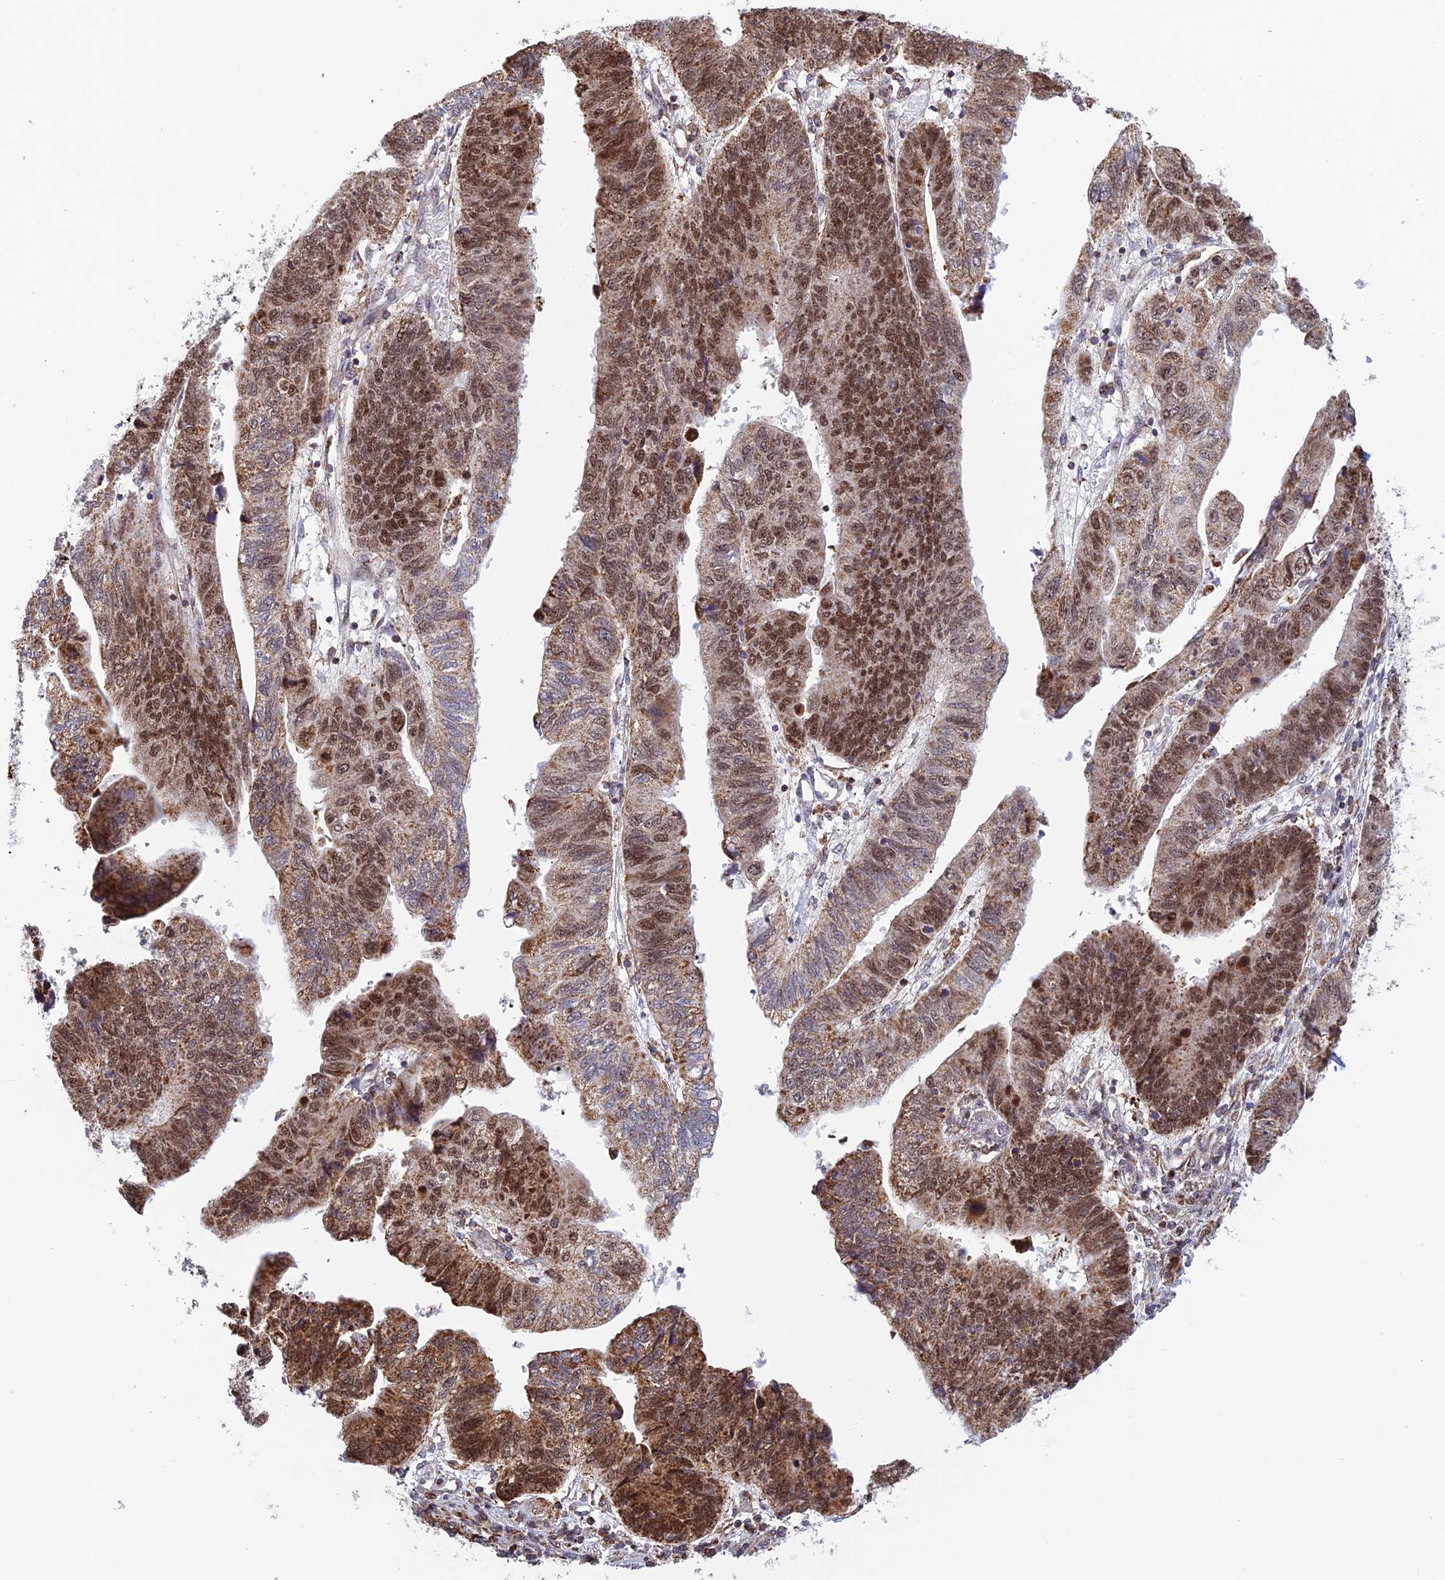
{"staining": {"intensity": "strong", "quantity": ">75%", "location": "cytoplasmic/membranous,nuclear"}, "tissue": "stomach cancer", "cell_type": "Tumor cells", "image_type": "cancer", "snomed": [{"axis": "morphology", "description": "Adenocarcinoma, NOS"}, {"axis": "topography", "description": "Stomach"}], "caption": "Protein expression analysis of stomach cancer (adenocarcinoma) demonstrates strong cytoplasmic/membranous and nuclear expression in approximately >75% of tumor cells. (DAB IHC with brightfield microscopy, high magnification).", "gene": "POLR1G", "patient": {"sex": "male", "age": 59}}